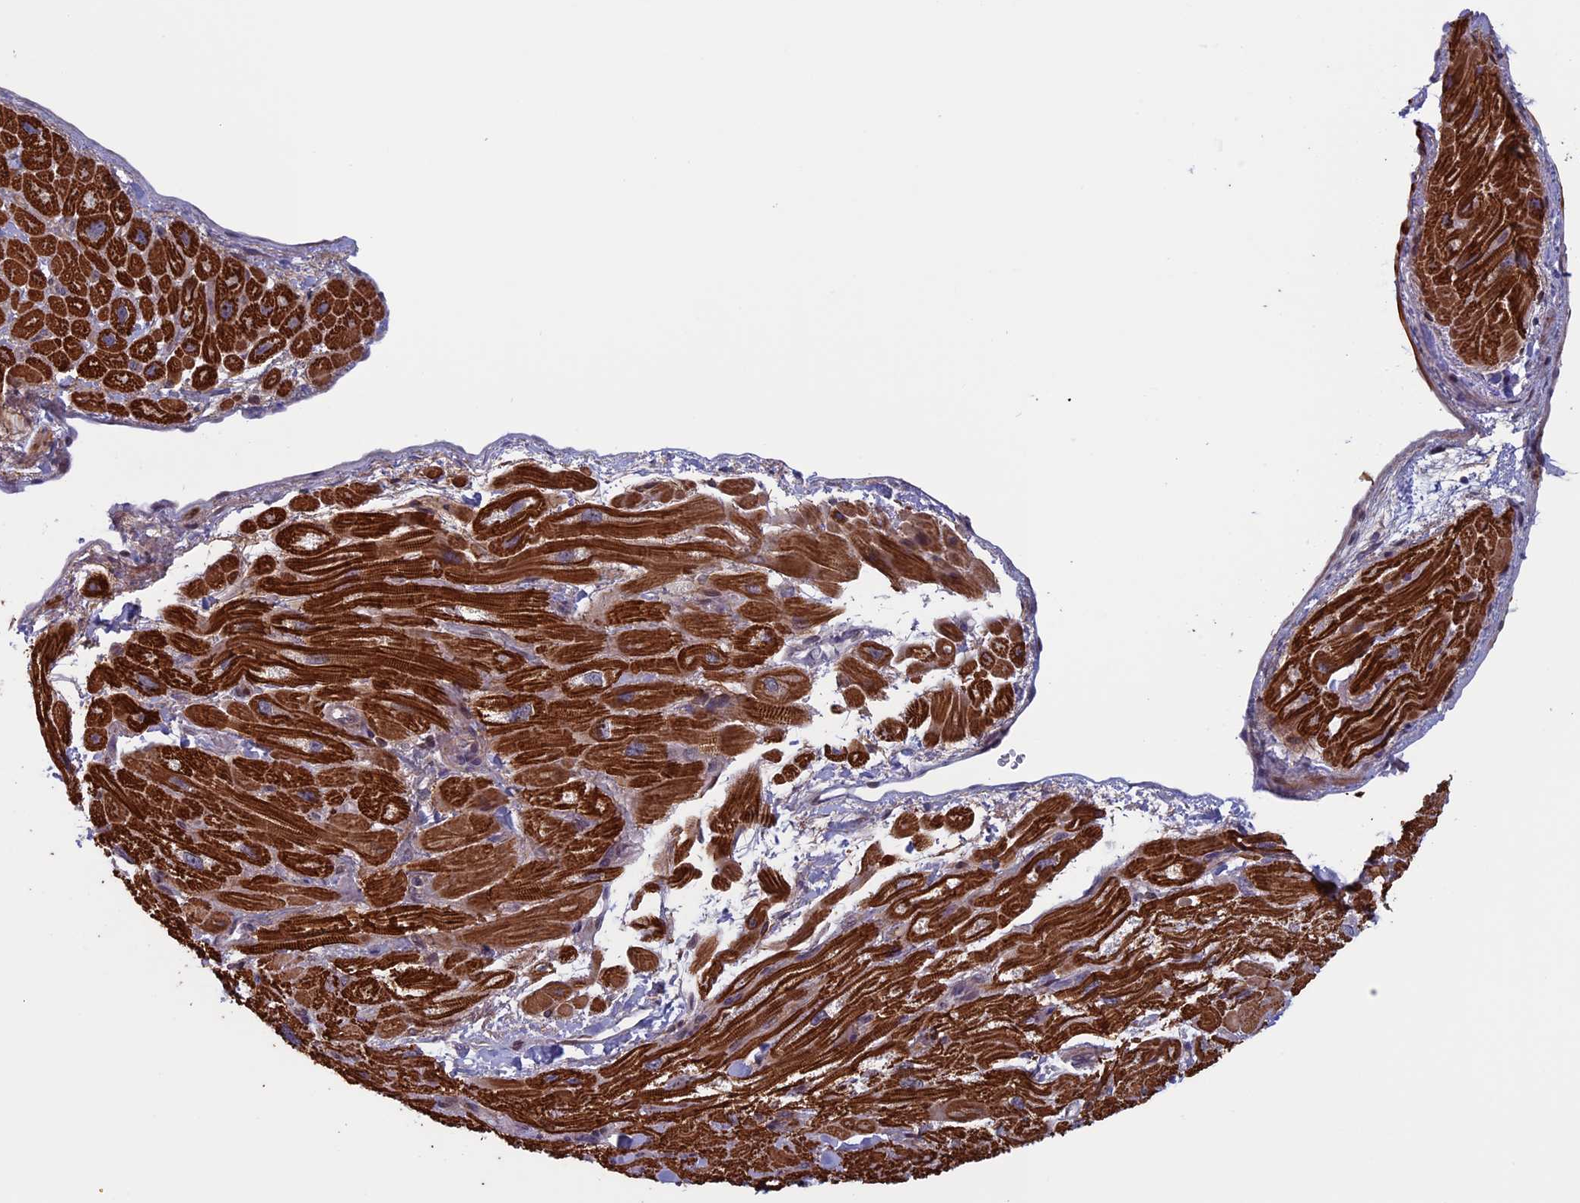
{"staining": {"intensity": "strong", "quantity": "25%-75%", "location": "cytoplasmic/membranous"}, "tissue": "heart muscle", "cell_type": "Cardiomyocytes", "image_type": "normal", "snomed": [{"axis": "morphology", "description": "Normal tissue, NOS"}, {"axis": "topography", "description": "Heart"}], "caption": "Protein positivity by IHC displays strong cytoplasmic/membranous expression in about 25%-75% of cardiomyocytes in normal heart muscle. (DAB (3,3'-diaminobenzidine) = brown stain, brightfield microscopy at high magnification).", "gene": "FADS1", "patient": {"sex": "male", "age": 65}}